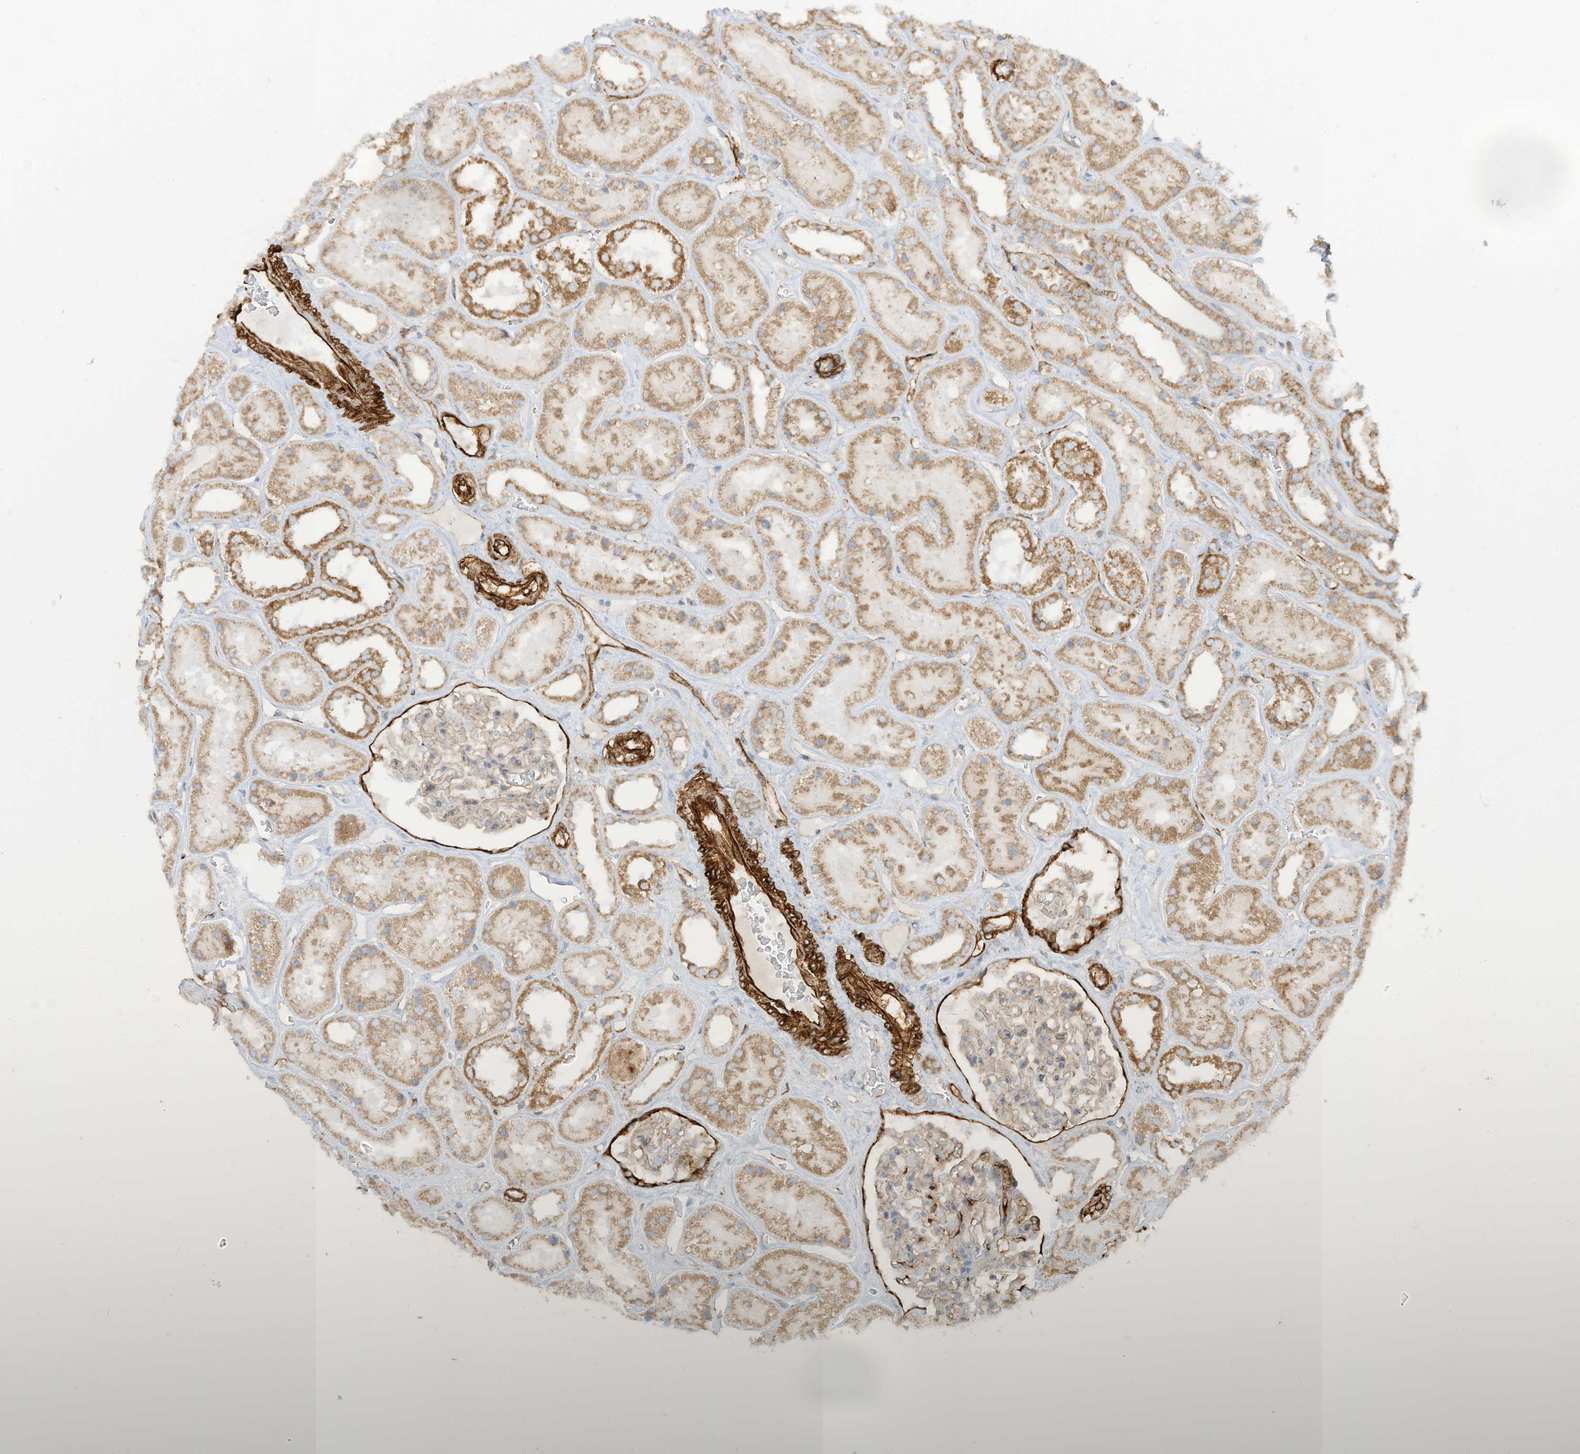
{"staining": {"intensity": "weak", "quantity": "<25%", "location": "cytoplasmic/membranous"}, "tissue": "kidney", "cell_type": "Cells in glomeruli", "image_type": "normal", "snomed": [{"axis": "morphology", "description": "Normal tissue, NOS"}, {"axis": "topography", "description": "Kidney"}], "caption": "A histopathology image of kidney stained for a protein exhibits no brown staining in cells in glomeruli. (IHC, brightfield microscopy, high magnification).", "gene": "ABCB7", "patient": {"sex": "female", "age": 41}}